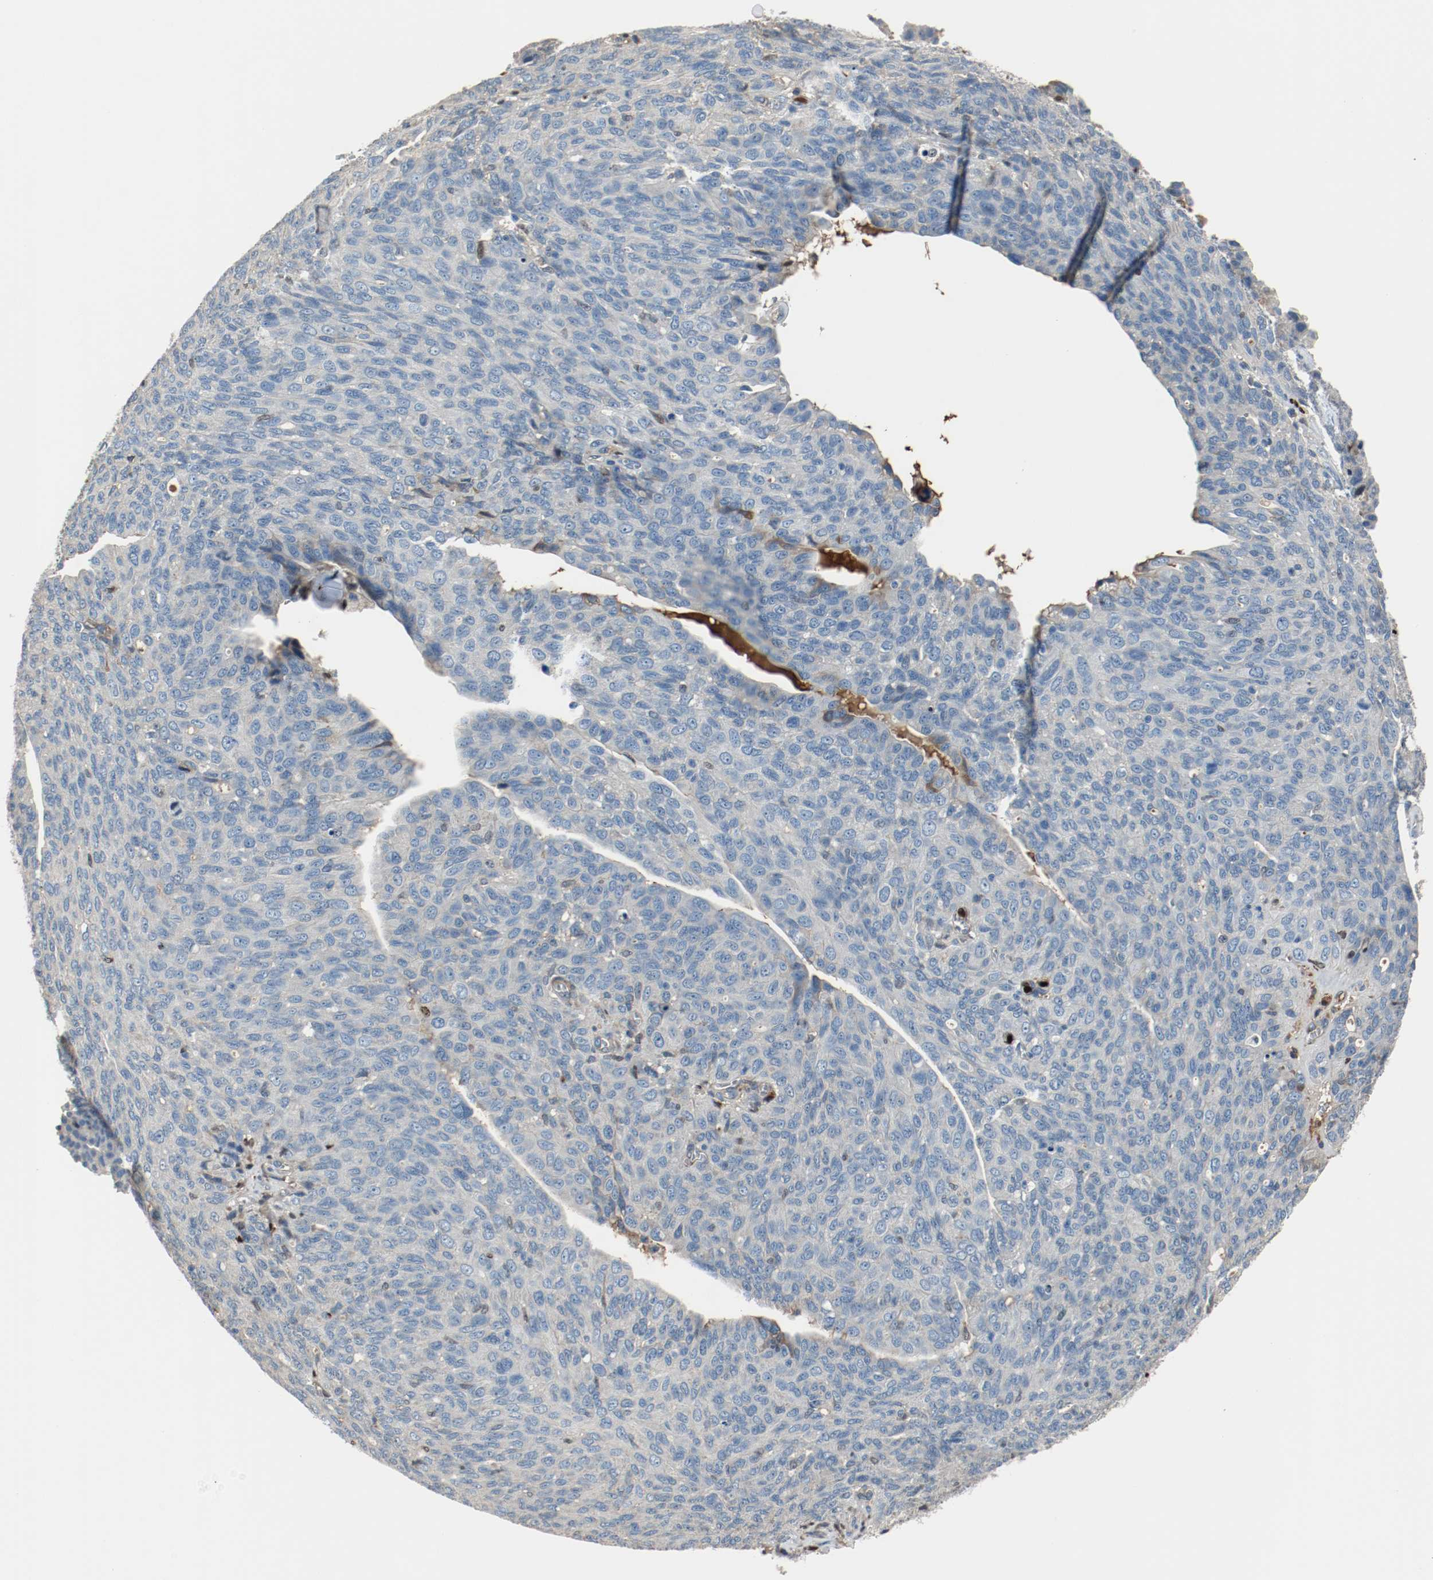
{"staining": {"intensity": "negative", "quantity": "none", "location": "none"}, "tissue": "ovarian cancer", "cell_type": "Tumor cells", "image_type": "cancer", "snomed": [{"axis": "morphology", "description": "Carcinoma, endometroid"}, {"axis": "topography", "description": "Ovary"}], "caption": "Immunohistochemistry (IHC) image of endometroid carcinoma (ovarian) stained for a protein (brown), which demonstrates no expression in tumor cells.", "gene": "BLK", "patient": {"sex": "female", "age": 60}}